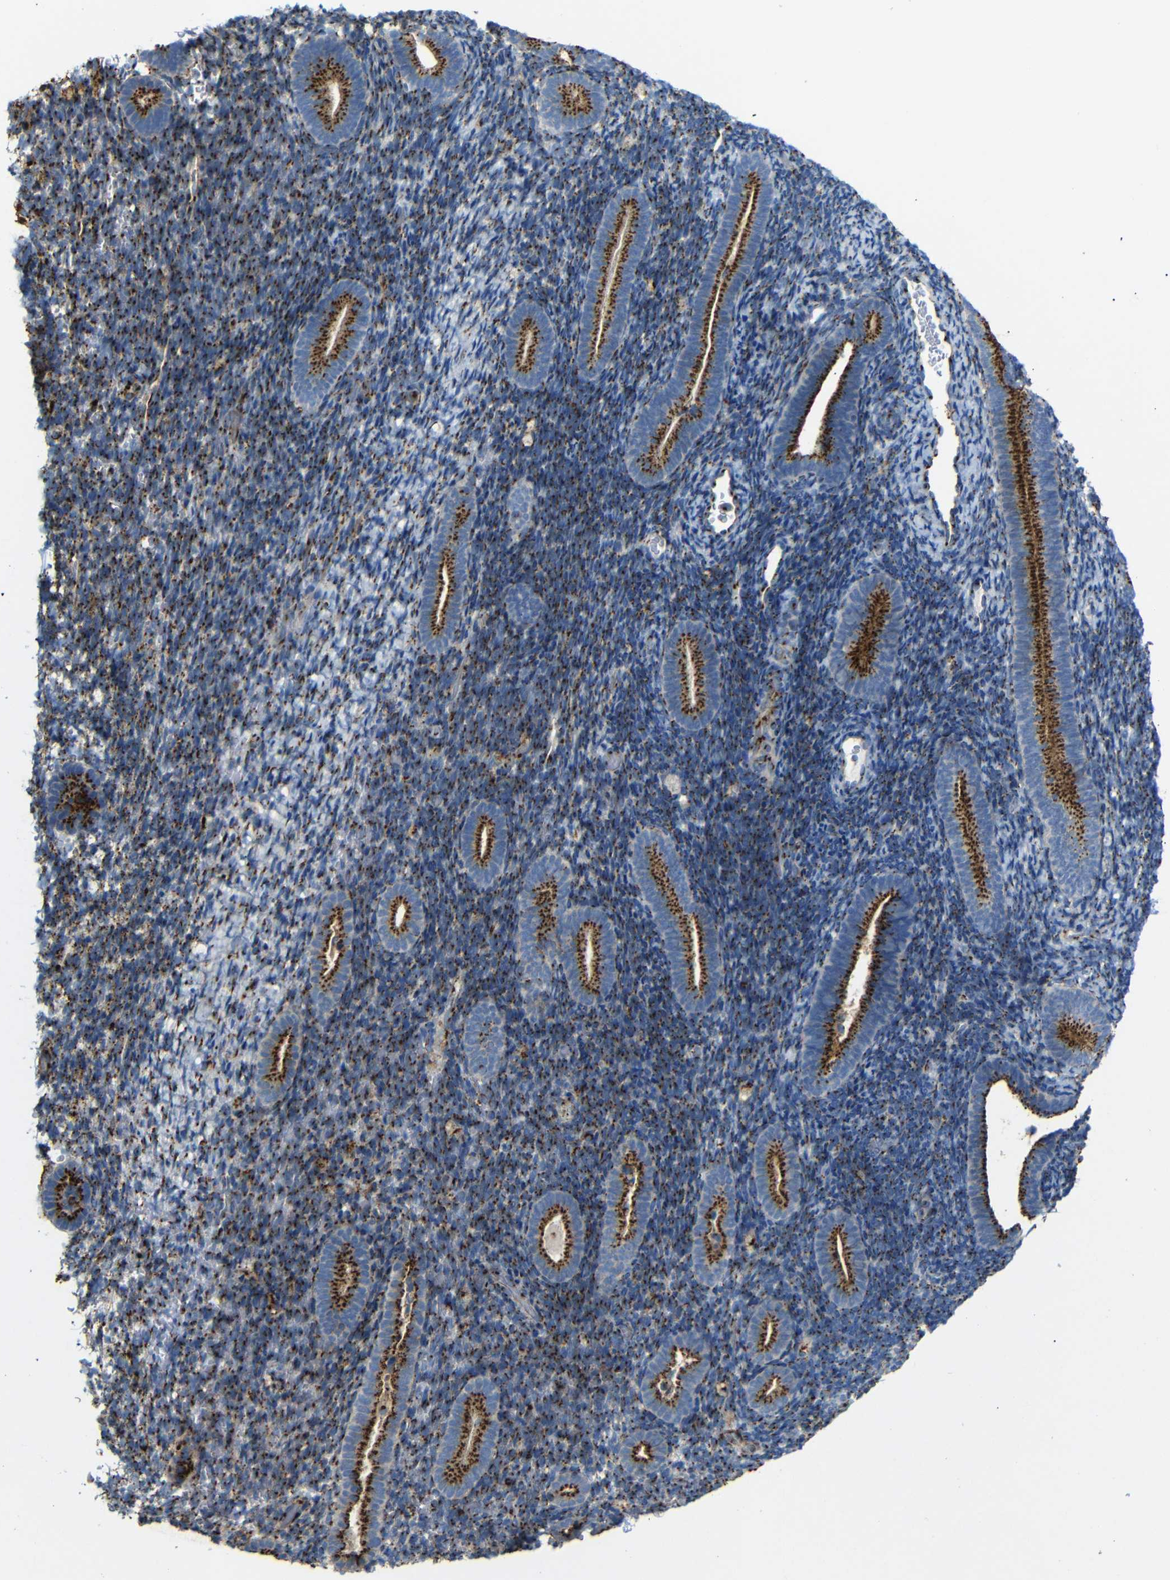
{"staining": {"intensity": "strong", "quantity": ">75%", "location": "cytoplasmic/membranous"}, "tissue": "endometrium", "cell_type": "Cells in endometrial stroma", "image_type": "normal", "snomed": [{"axis": "morphology", "description": "Normal tissue, NOS"}, {"axis": "topography", "description": "Endometrium"}], "caption": "Strong cytoplasmic/membranous staining for a protein is appreciated in about >75% of cells in endometrial stroma of unremarkable endometrium using IHC.", "gene": "TGOLN2", "patient": {"sex": "female", "age": 51}}